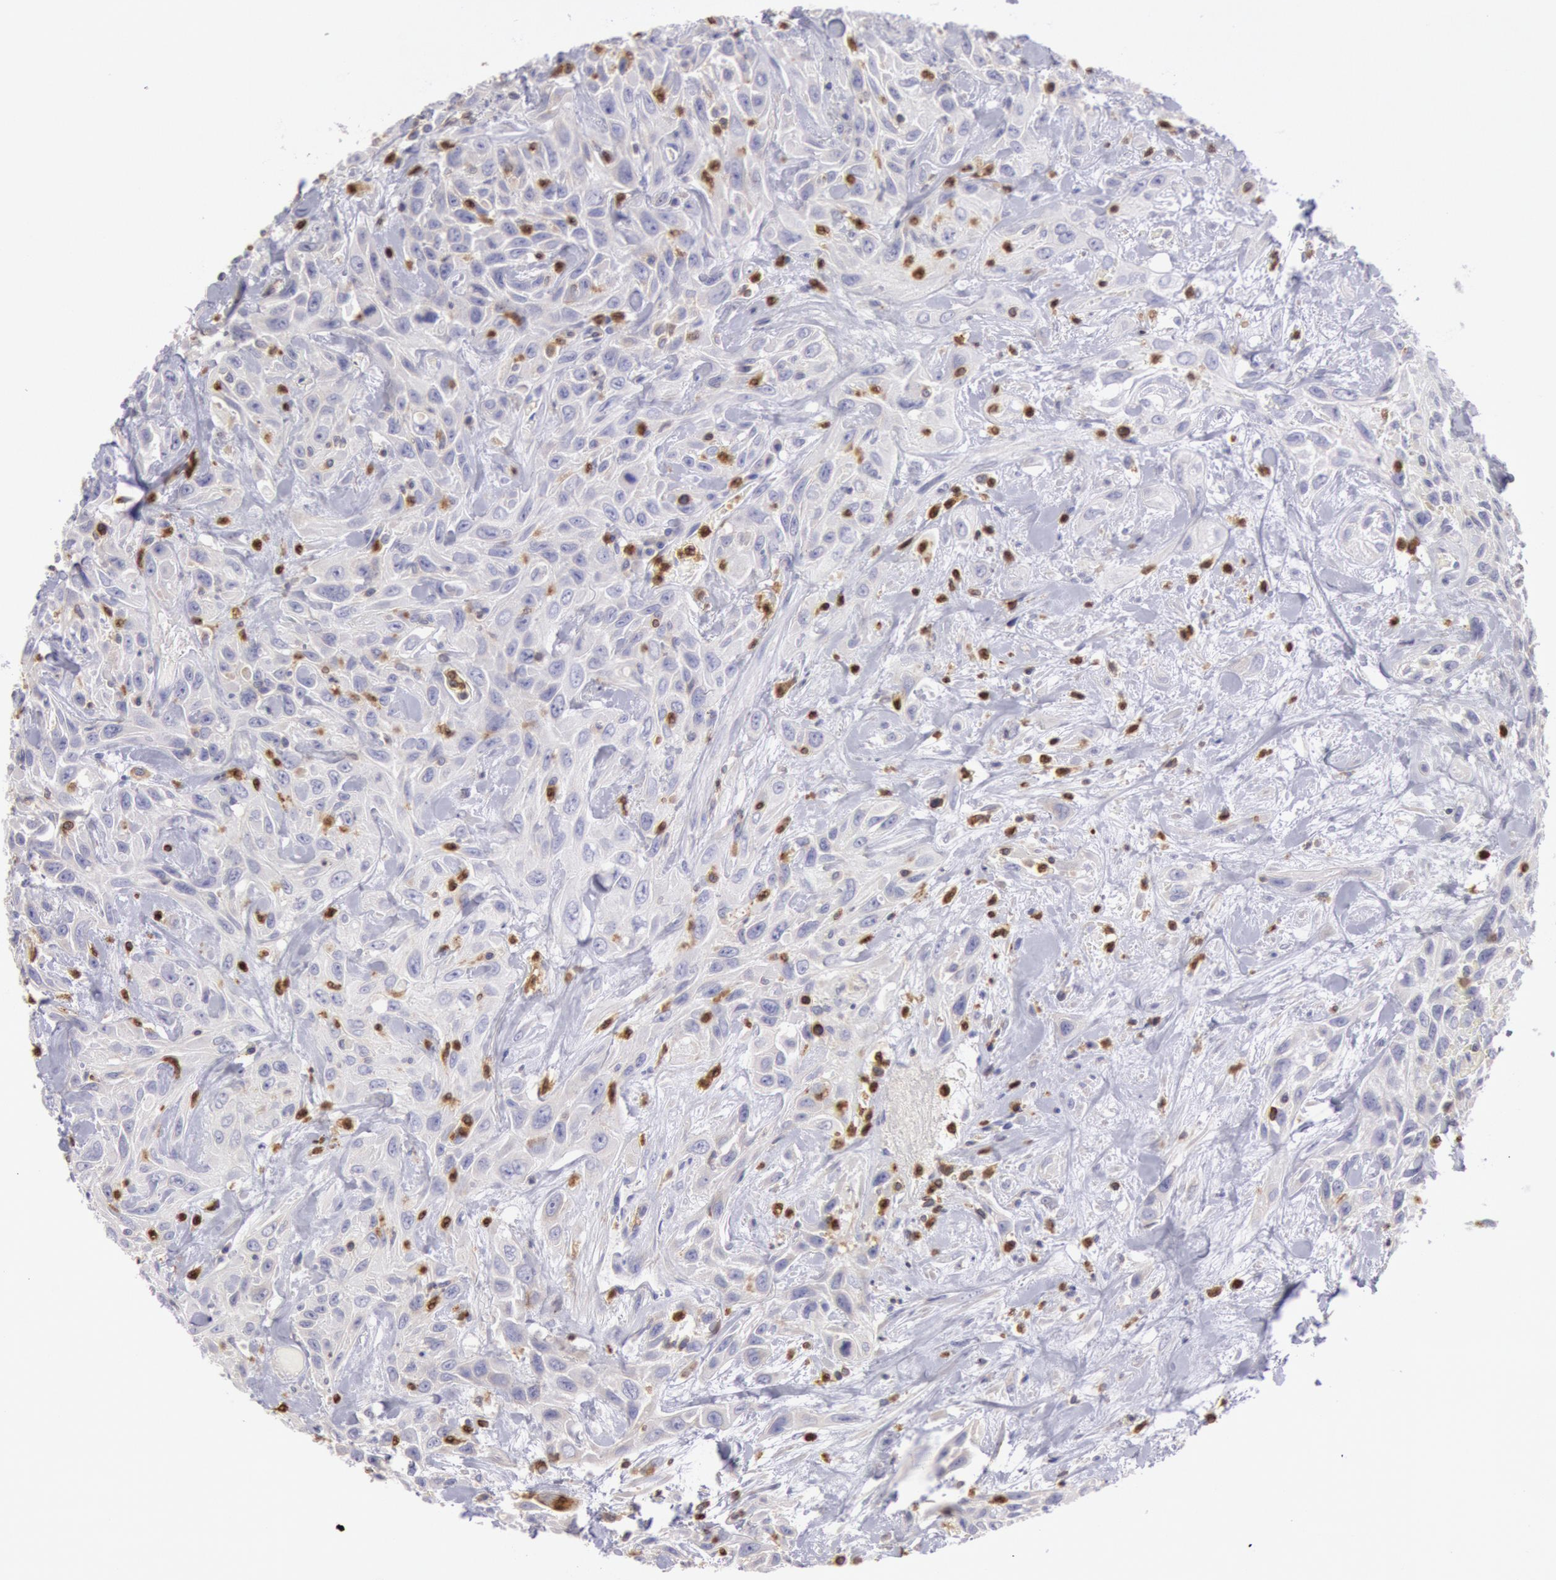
{"staining": {"intensity": "negative", "quantity": "none", "location": "none"}, "tissue": "urothelial cancer", "cell_type": "Tumor cells", "image_type": "cancer", "snomed": [{"axis": "morphology", "description": "Urothelial carcinoma, High grade"}, {"axis": "topography", "description": "Urinary bladder"}], "caption": "There is no significant positivity in tumor cells of high-grade urothelial carcinoma. (Stains: DAB (3,3'-diaminobenzidine) IHC with hematoxylin counter stain, Microscopy: brightfield microscopy at high magnification).", "gene": "RAB27A", "patient": {"sex": "female", "age": 84}}